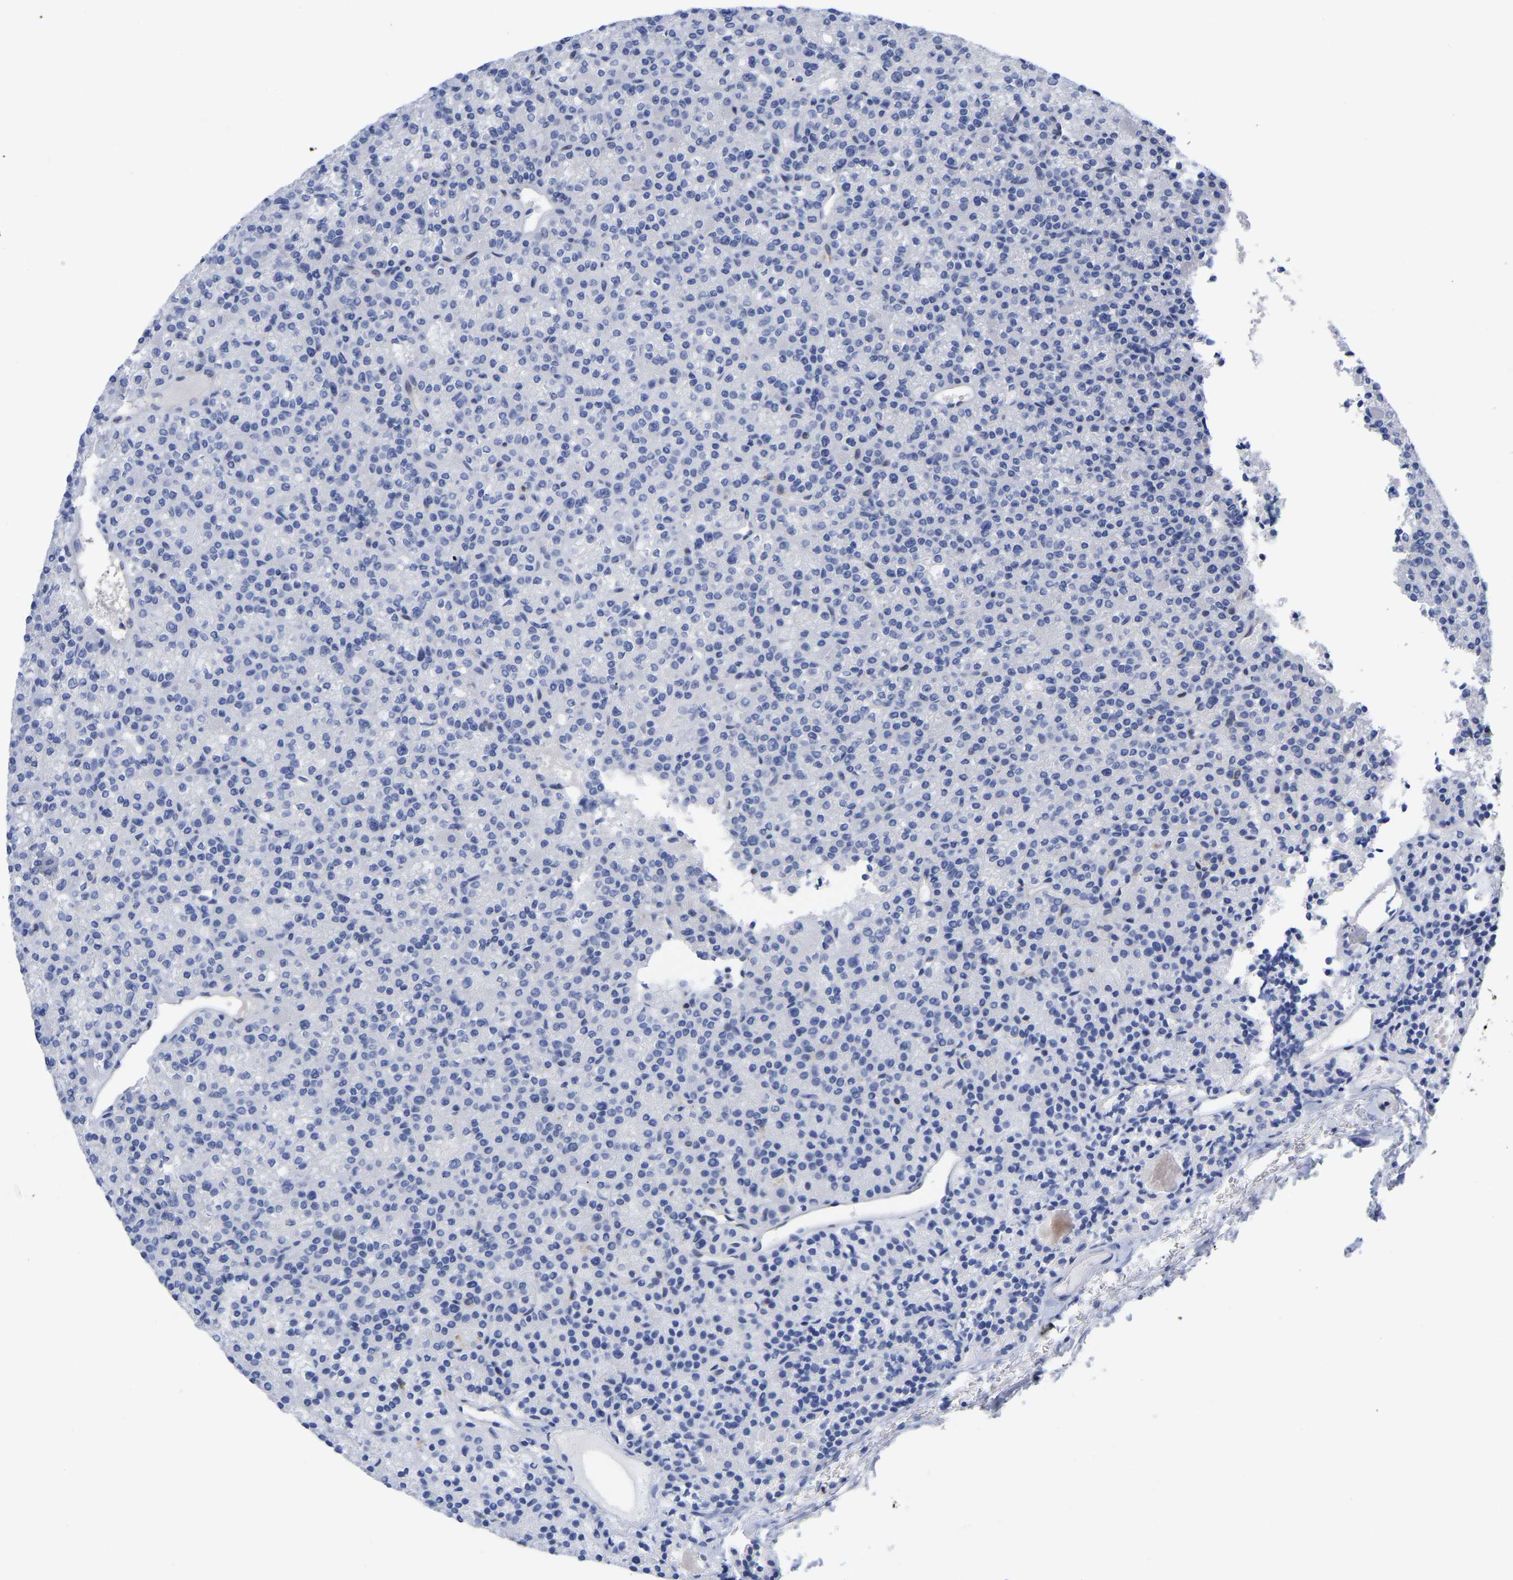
{"staining": {"intensity": "negative", "quantity": "none", "location": "none"}, "tissue": "parathyroid gland", "cell_type": "Glandular cells", "image_type": "normal", "snomed": [{"axis": "morphology", "description": "Normal tissue, NOS"}, {"axis": "morphology", "description": "Adenoma, NOS"}, {"axis": "topography", "description": "Parathyroid gland"}], "caption": "There is no significant staining in glandular cells of parathyroid gland. (Immunohistochemistry (ihc), brightfield microscopy, high magnification).", "gene": "GIMAP4", "patient": {"sex": "female", "age": 64}}